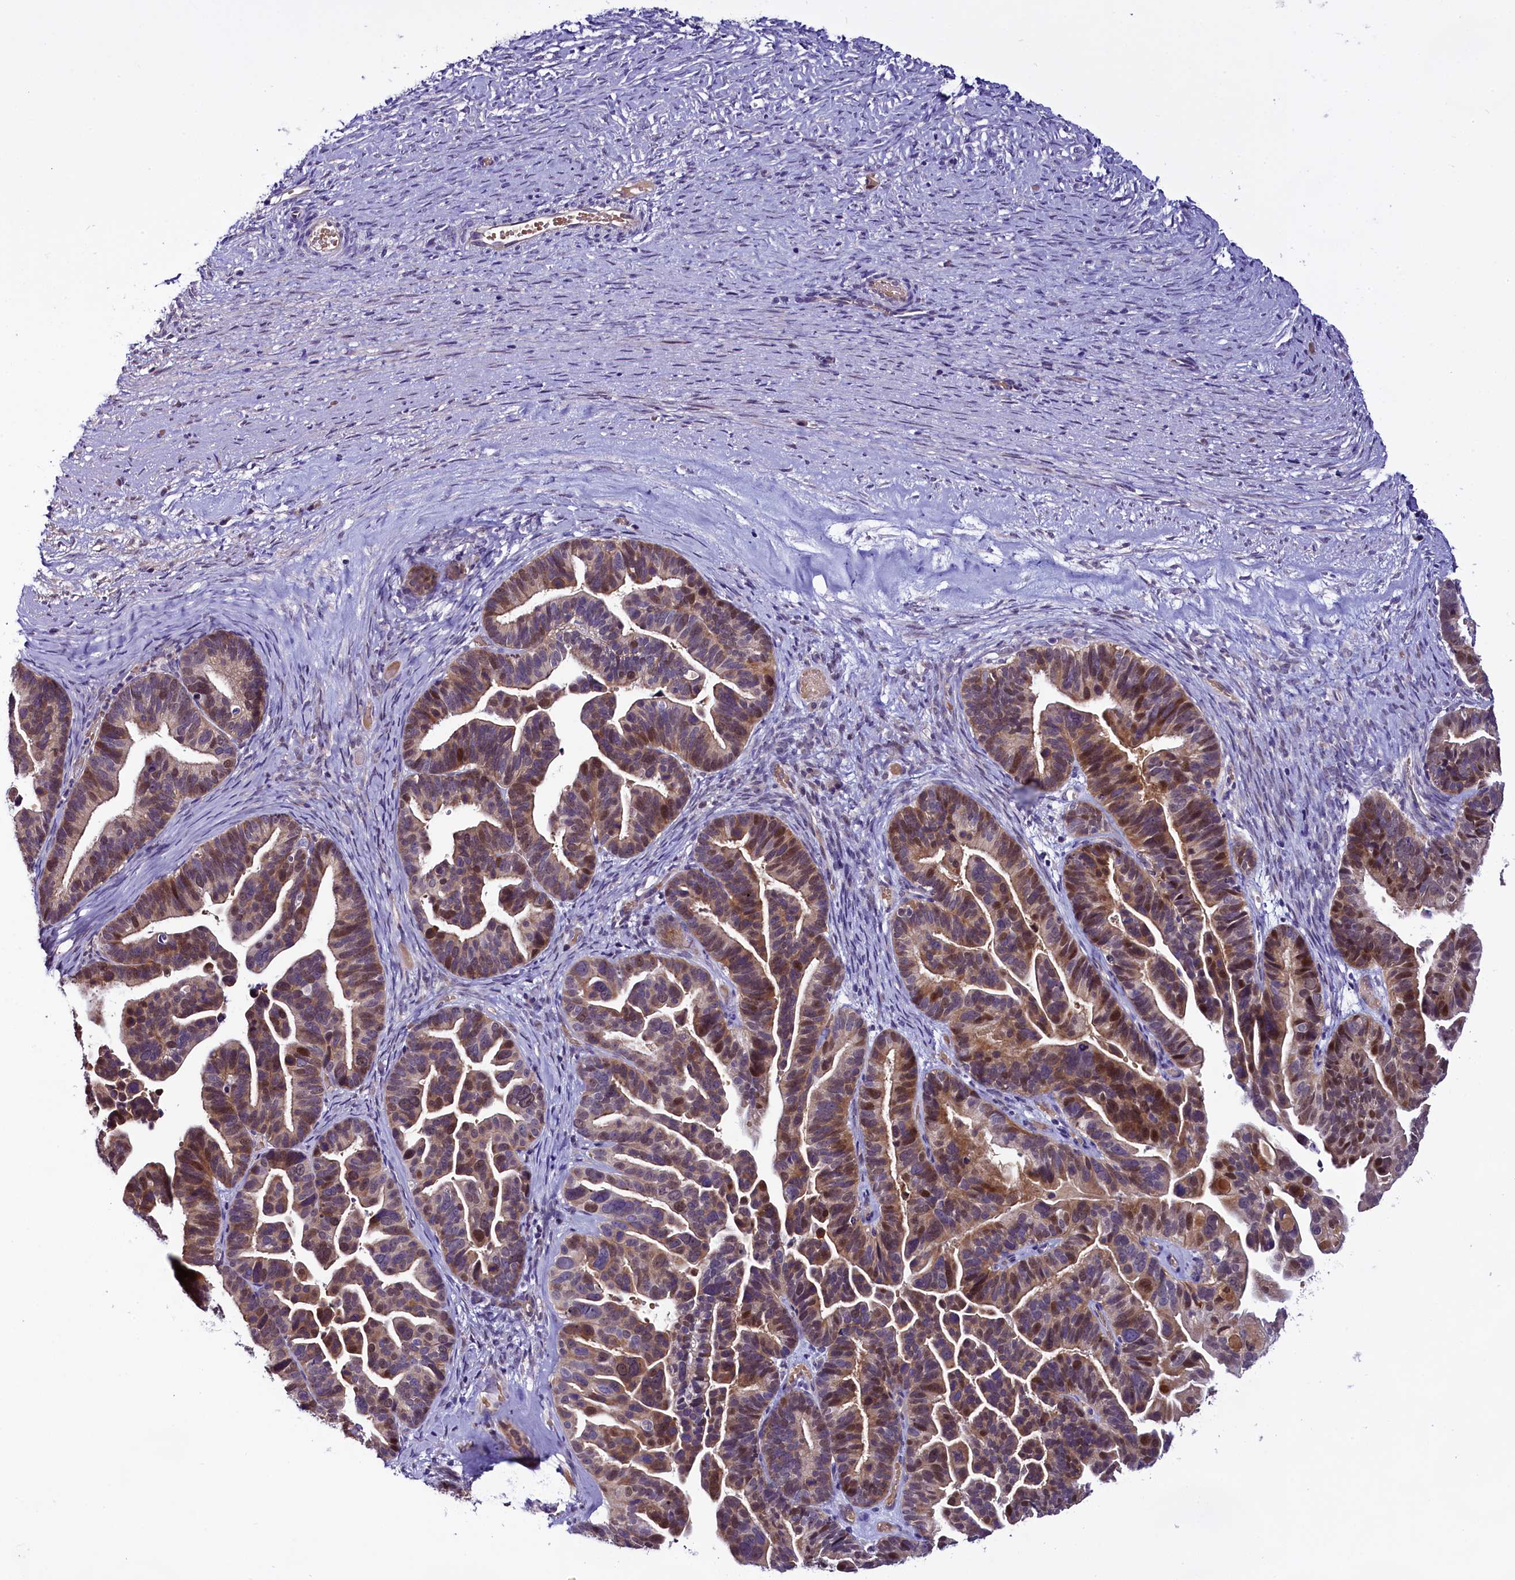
{"staining": {"intensity": "moderate", "quantity": ">75%", "location": "cytoplasmic/membranous,nuclear"}, "tissue": "ovarian cancer", "cell_type": "Tumor cells", "image_type": "cancer", "snomed": [{"axis": "morphology", "description": "Cystadenocarcinoma, serous, NOS"}, {"axis": "topography", "description": "Ovary"}], "caption": "This micrograph demonstrates immunohistochemistry (IHC) staining of ovarian cancer (serous cystadenocarcinoma), with medium moderate cytoplasmic/membranous and nuclear staining in approximately >75% of tumor cells.", "gene": "C9orf40", "patient": {"sex": "female", "age": 56}}